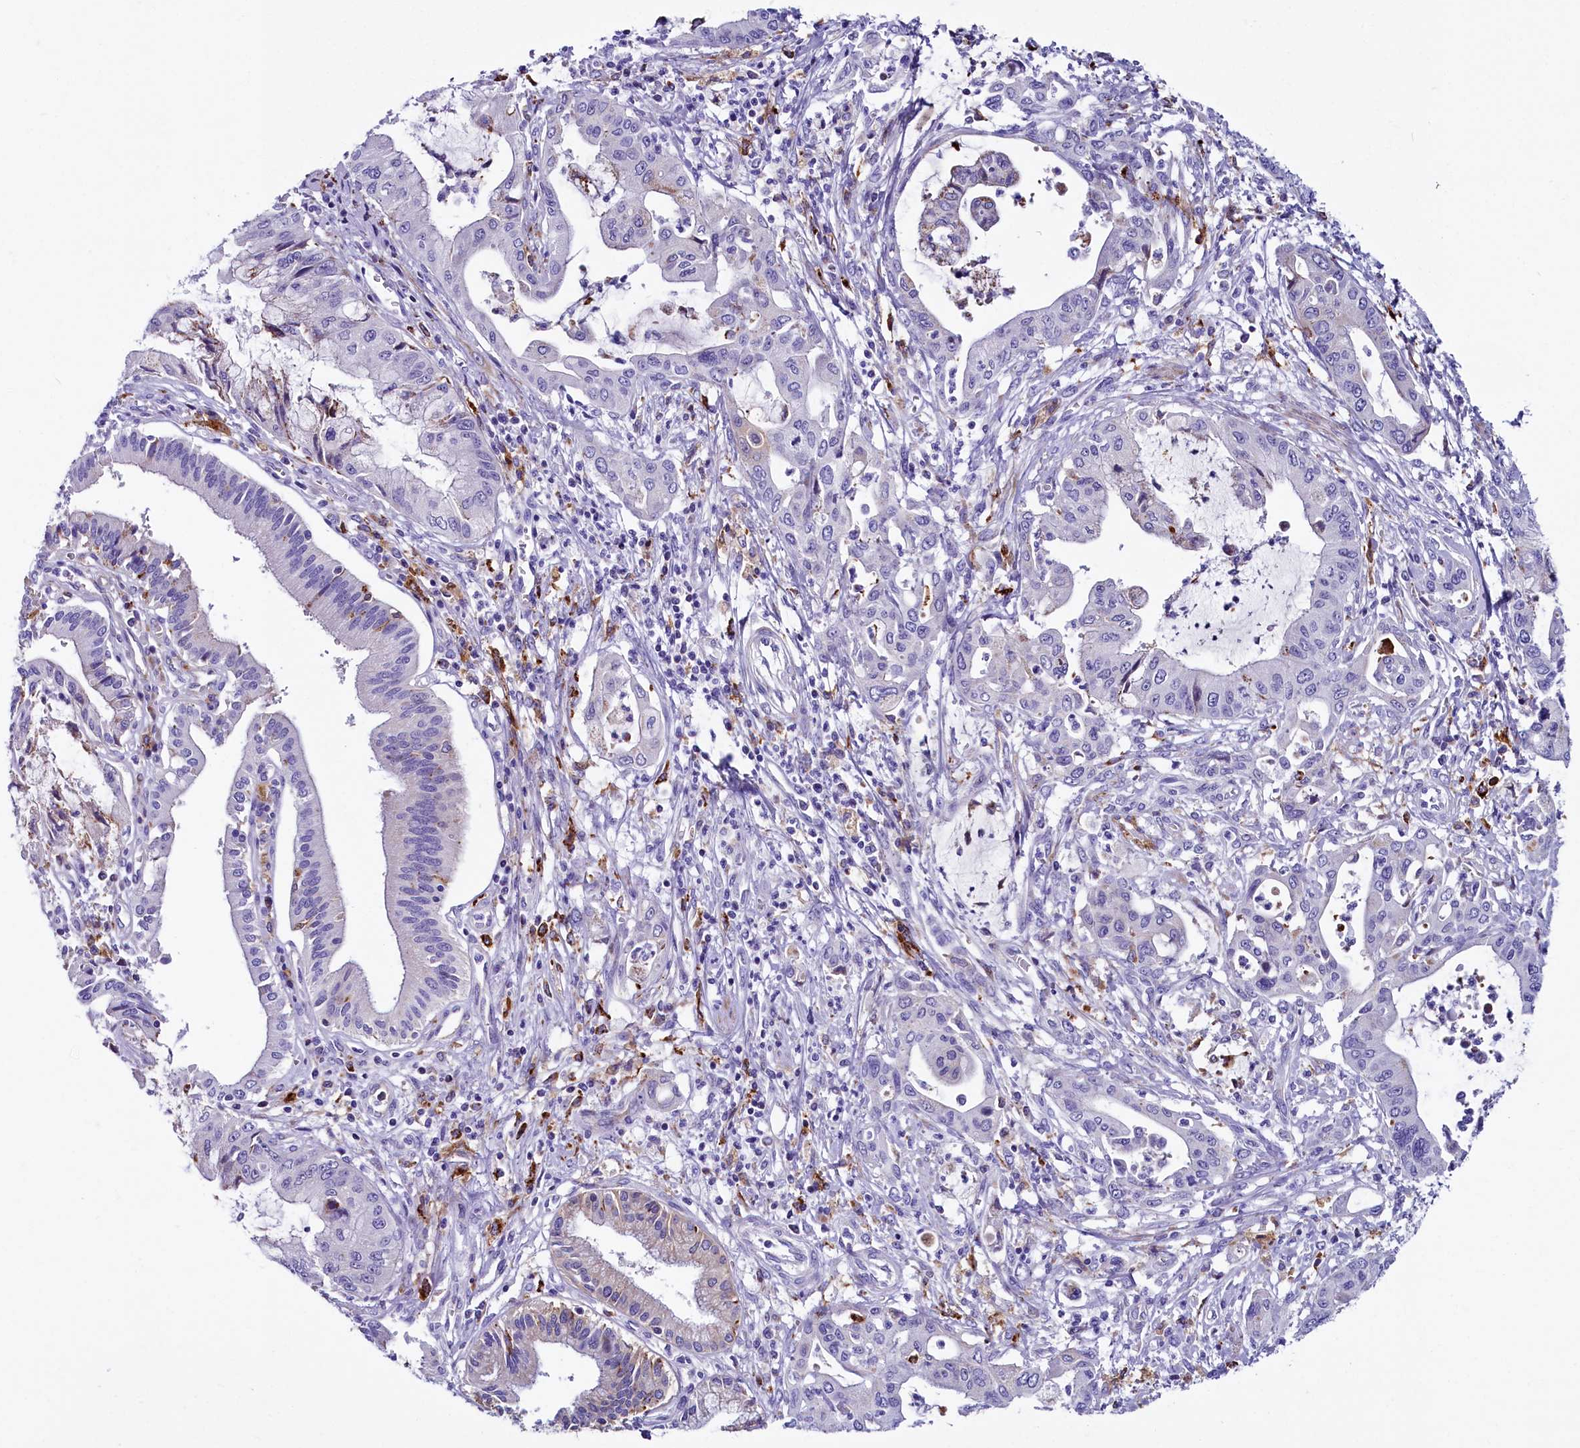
{"staining": {"intensity": "weak", "quantity": "<25%", "location": "cytoplasmic/membranous"}, "tissue": "pancreatic cancer", "cell_type": "Tumor cells", "image_type": "cancer", "snomed": [{"axis": "morphology", "description": "Adenocarcinoma, NOS"}, {"axis": "topography", "description": "Pancreas"}], "caption": "DAB immunohistochemical staining of pancreatic cancer shows no significant positivity in tumor cells.", "gene": "IL20RA", "patient": {"sex": "male", "age": 46}}